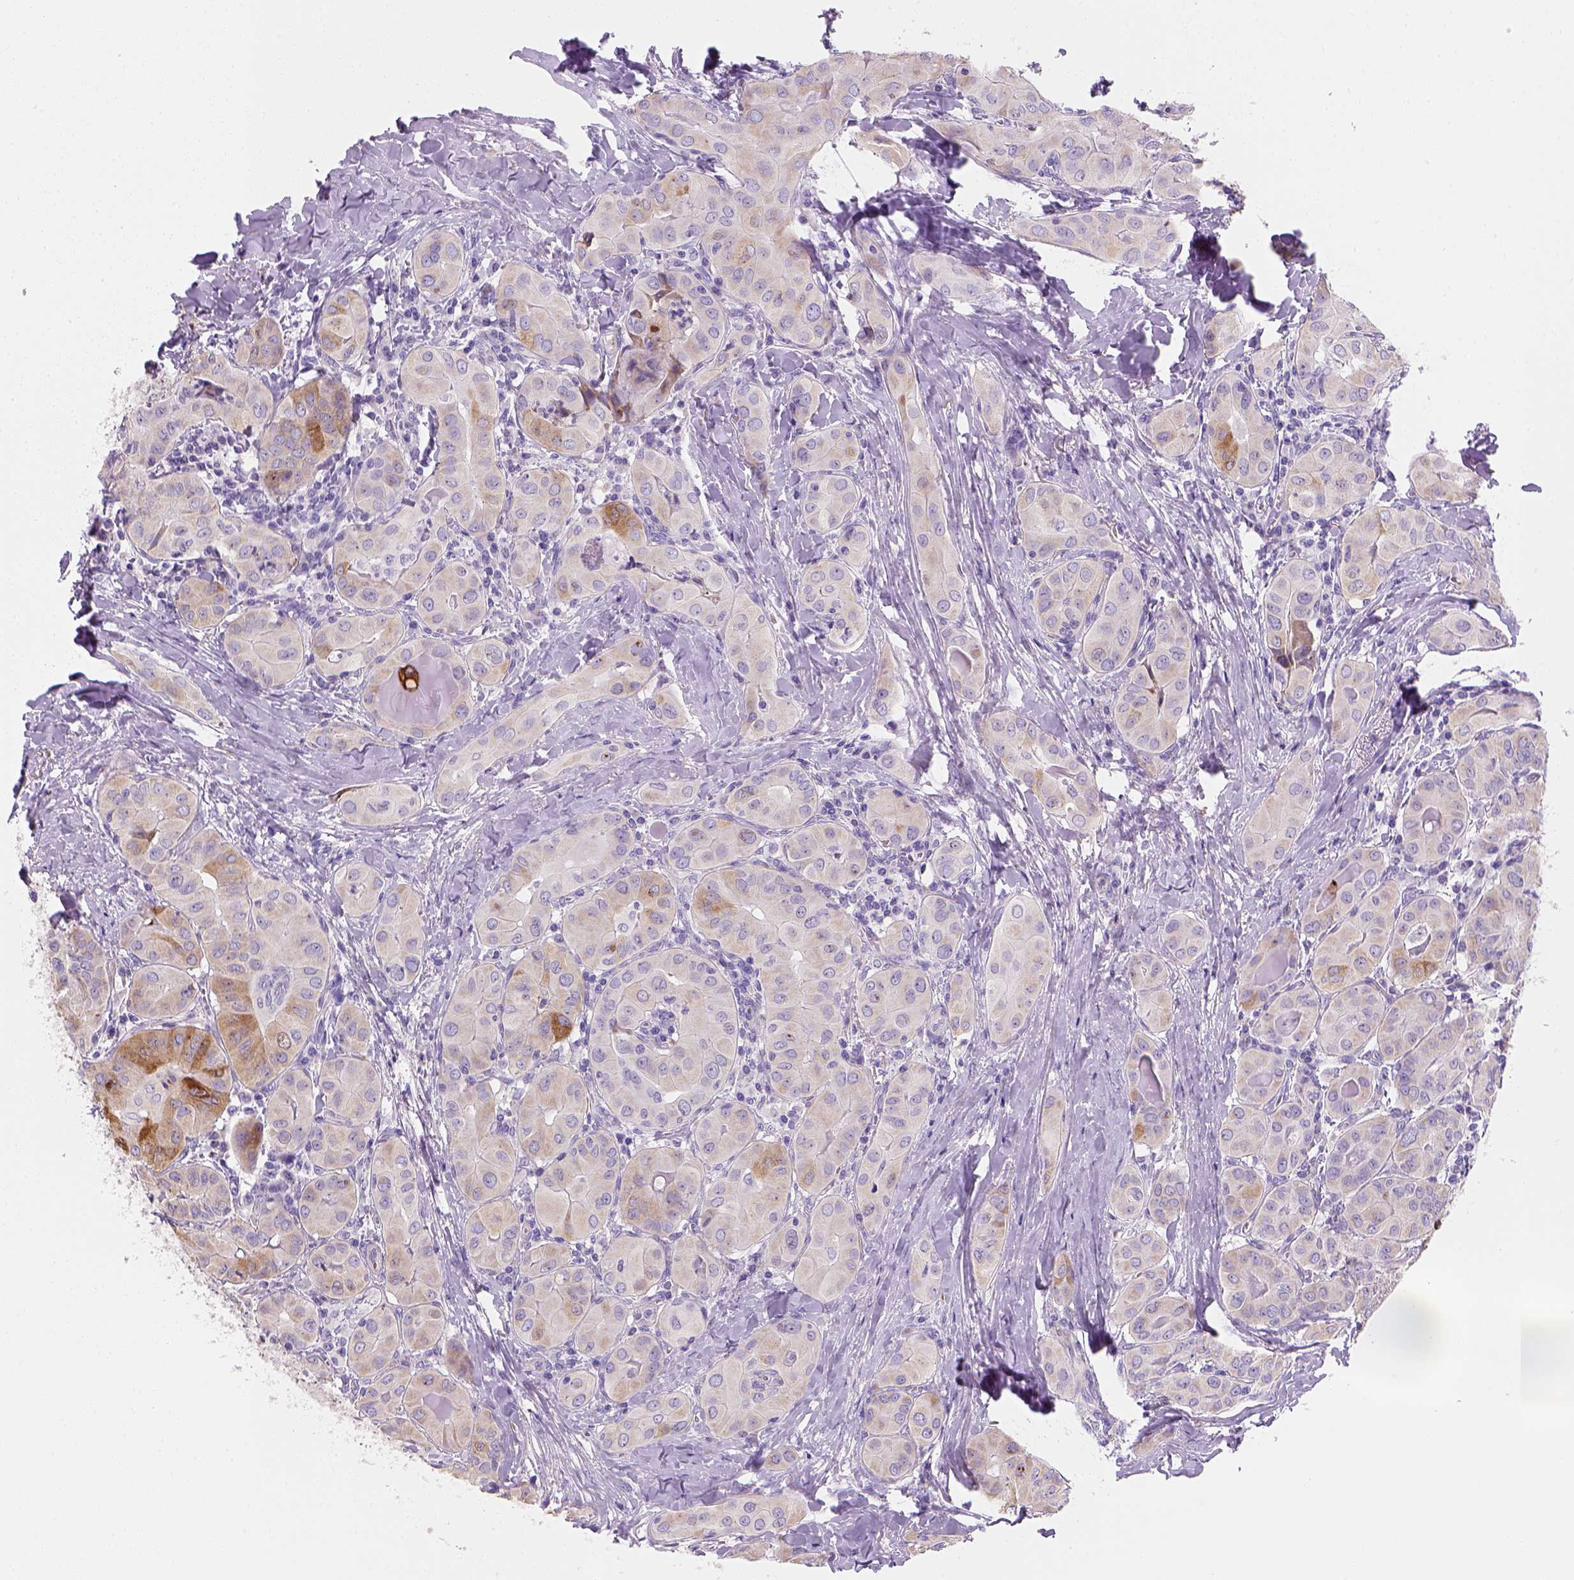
{"staining": {"intensity": "moderate", "quantity": "<25%", "location": "cytoplasmic/membranous"}, "tissue": "thyroid cancer", "cell_type": "Tumor cells", "image_type": "cancer", "snomed": [{"axis": "morphology", "description": "Papillary adenocarcinoma, NOS"}, {"axis": "topography", "description": "Thyroid gland"}], "caption": "Papillary adenocarcinoma (thyroid) stained for a protein (brown) displays moderate cytoplasmic/membranous positive expression in about <25% of tumor cells.", "gene": "CES2", "patient": {"sex": "female", "age": 37}}